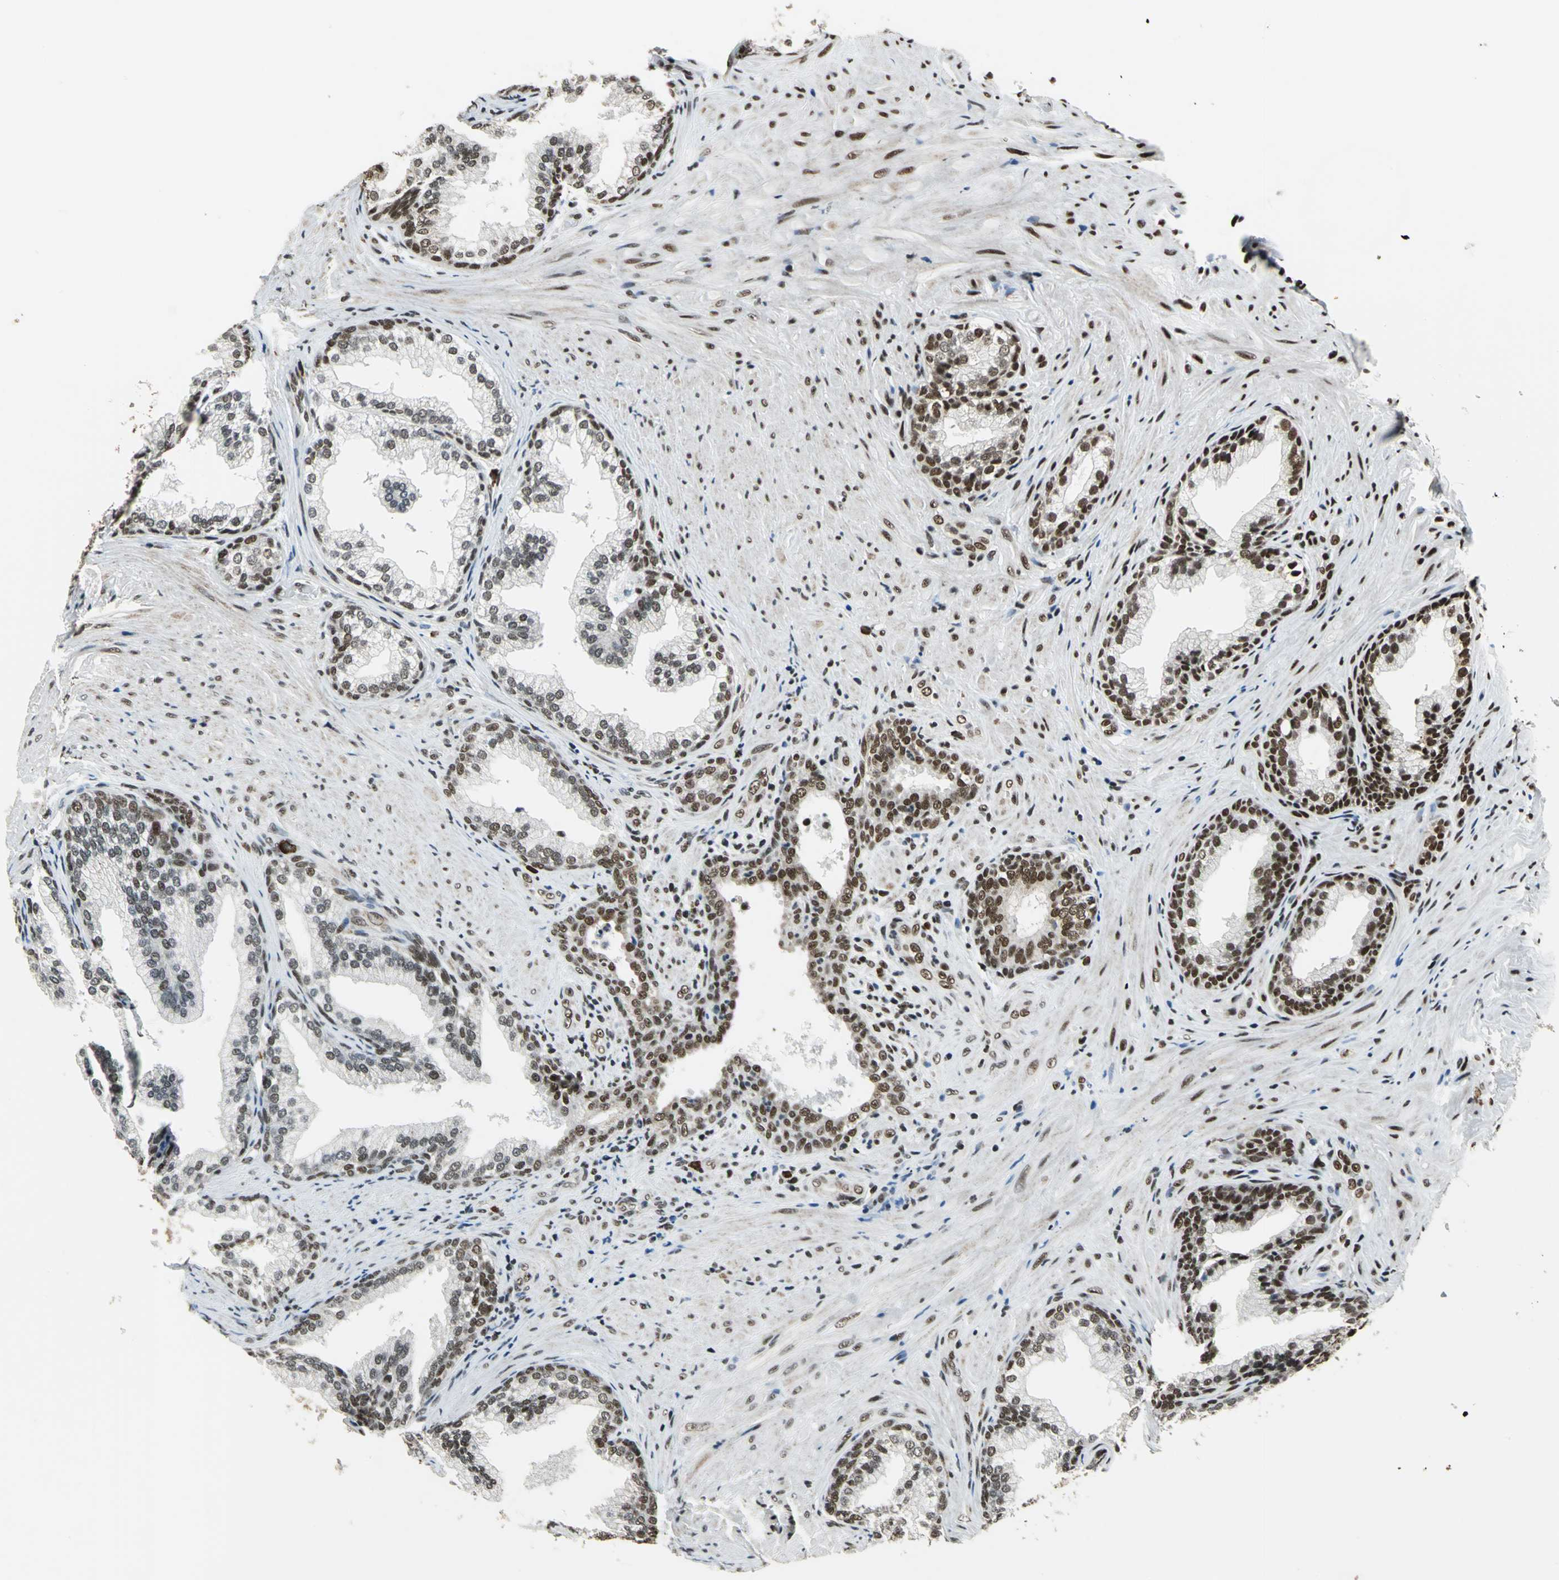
{"staining": {"intensity": "moderate", "quantity": ">75%", "location": "nuclear"}, "tissue": "prostate", "cell_type": "Glandular cells", "image_type": "normal", "snomed": [{"axis": "morphology", "description": "Normal tissue, NOS"}, {"axis": "topography", "description": "Prostate"}], "caption": "IHC micrograph of normal human prostate stained for a protein (brown), which displays medium levels of moderate nuclear positivity in approximately >75% of glandular cells.", "gene": "BCLAF1", "patient": {"sex": "male", "age": 76}}